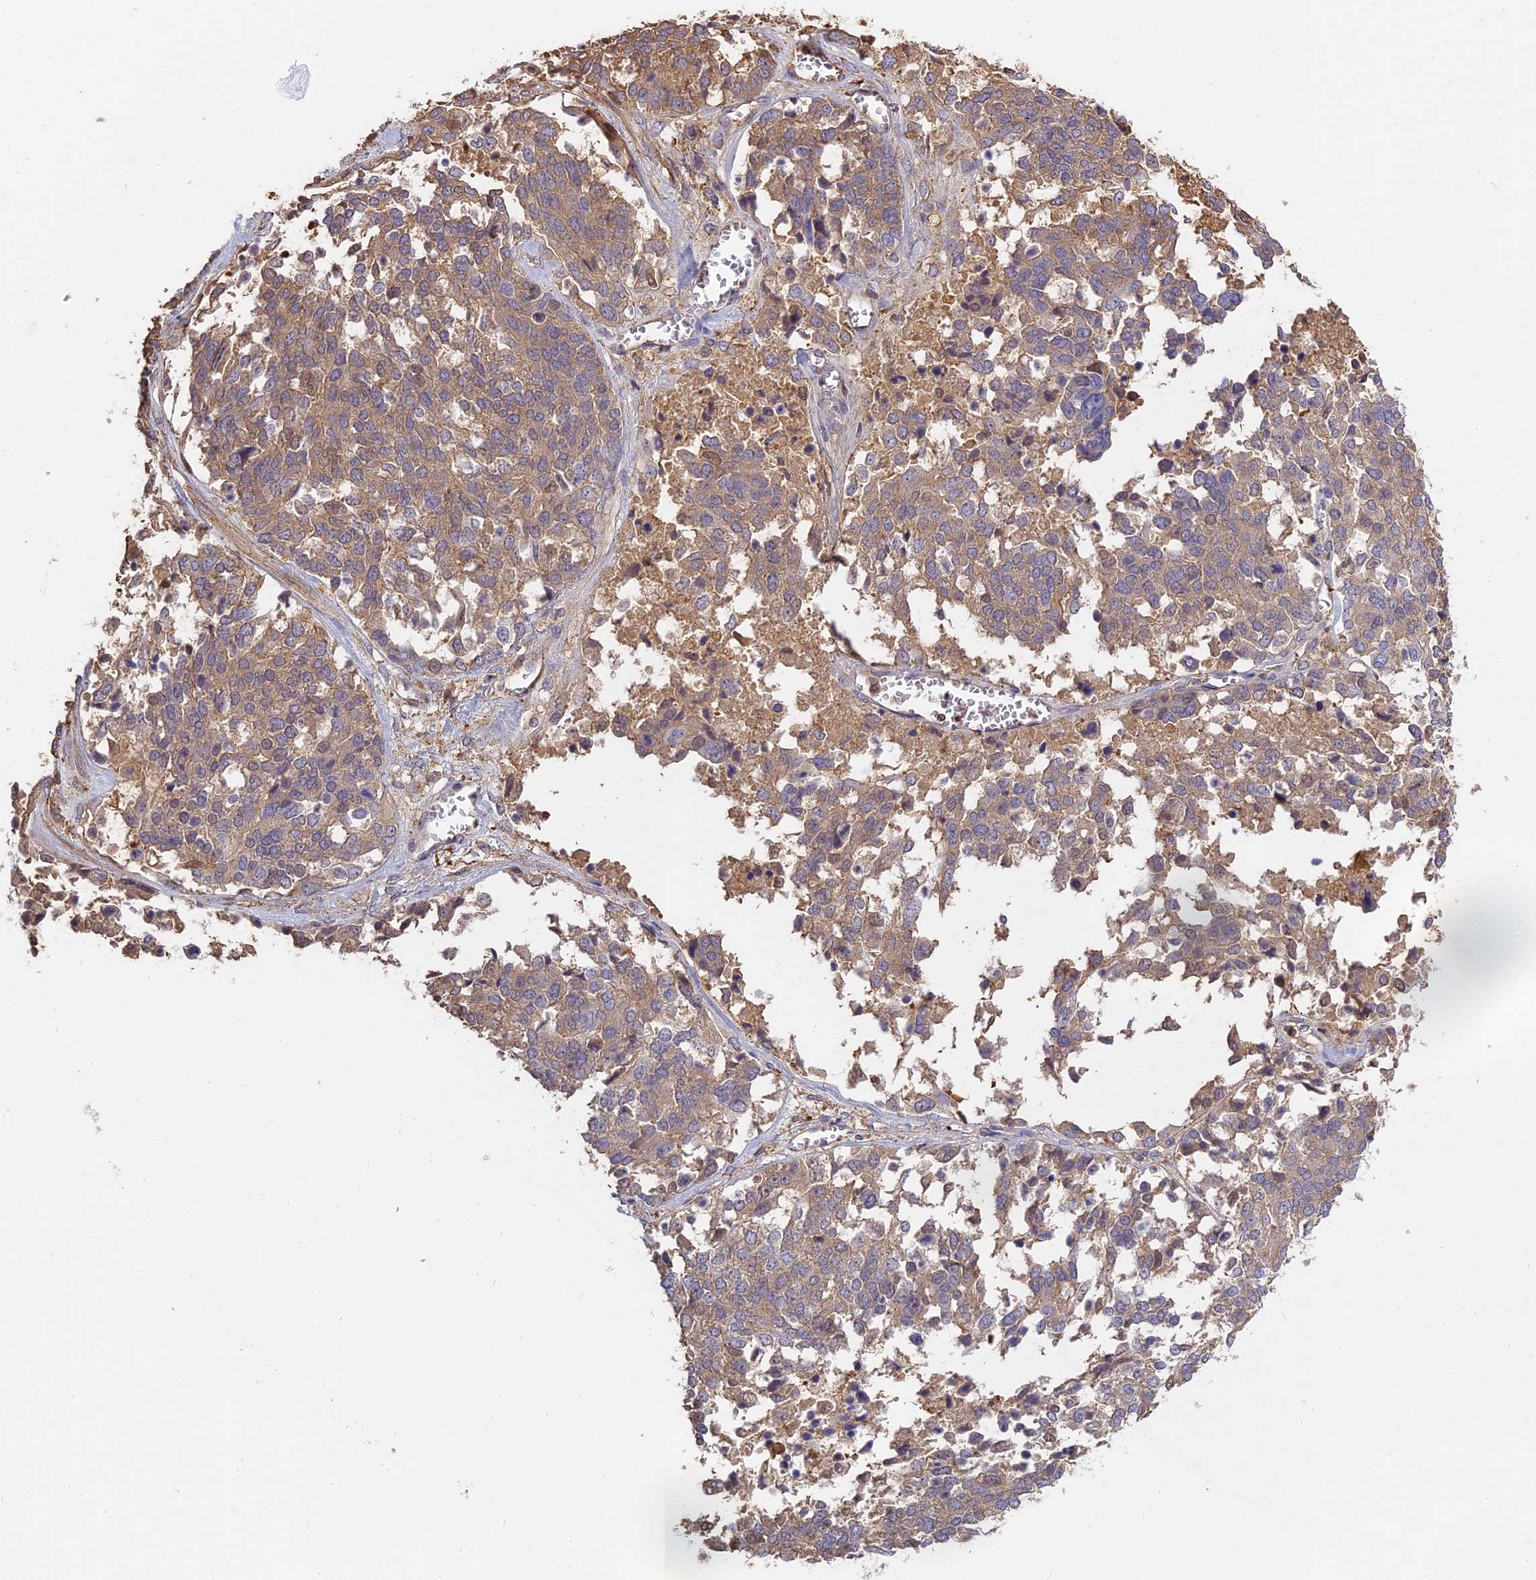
{"staining": {"intensity": "weak", "quantity": ">75%", "location": "cytoplasmic/membranous"}, "tissue": "ovarian cancer", "cell_type": "Tumor cells", "image_type": "cancer", "snomed": [{"axis": "morphology", "description": "Cystadenocarcinoma, serous, NOS"}, {"axis": "topography", "description": "Ovary"}], "caption": "DAB immunohistochemical staining of human ovarian serous cystadenocarcinoma exhibits weak cytoplasmic/membranous protein positivity in about >75% of tumor cells.", "gene": "CFAP119", "patient": {"sex": "female", "age": 44}}